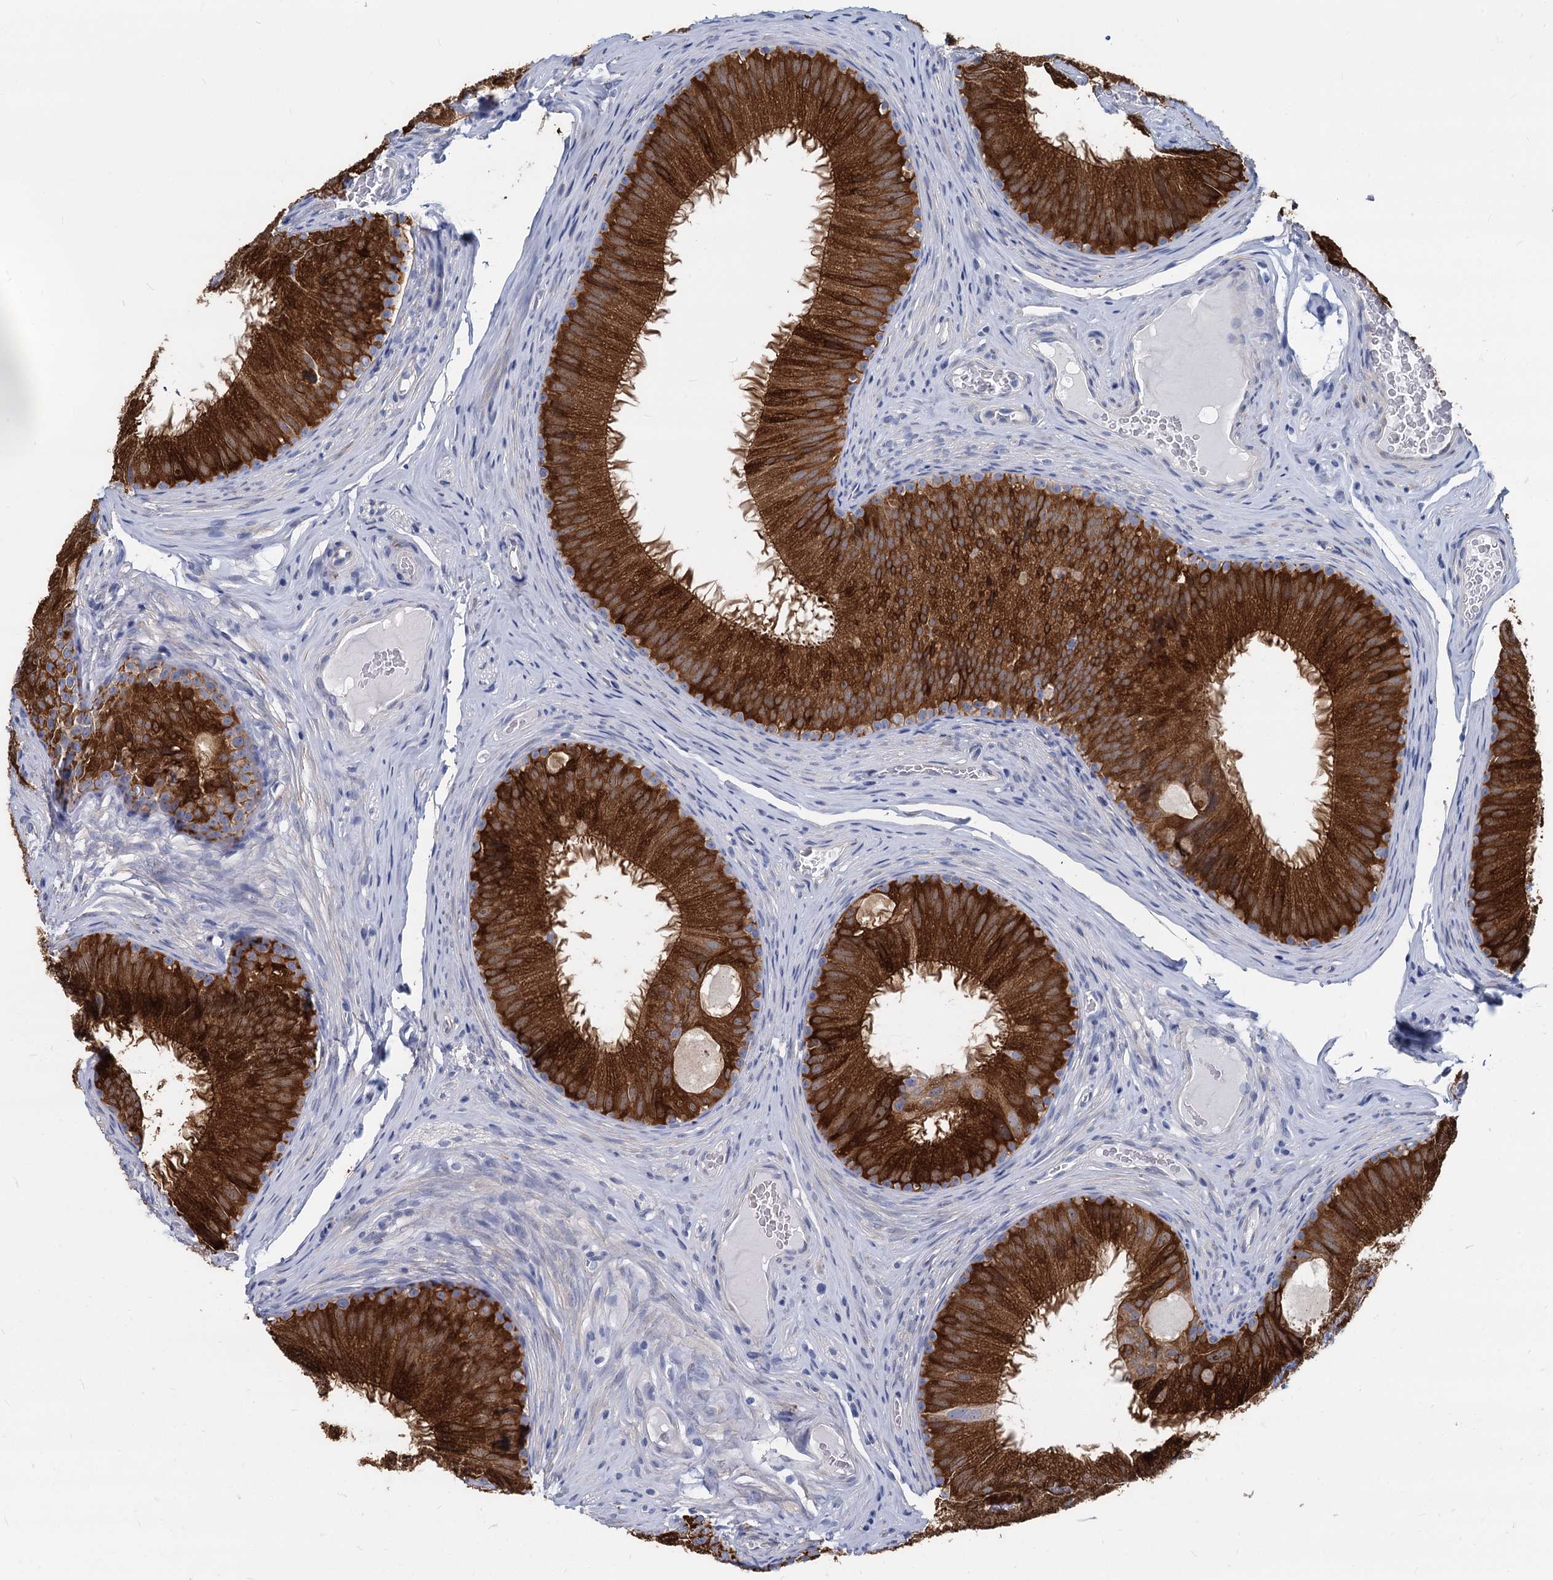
{"staining": {"intensity": "strong", "quantity": "25%-75%", "location": "cytoplasmic/membranous"}, "tissue": "epididymis", "cell_type": "Glandular cells", "image_type": "normal", "snomed": [{"axis": "morphology", "description": "Normal tissue, NOS"}, {"axis": "topography", "description": "Epididymis"}], "caption": "A high-resolution histopathology image shows immunohistochemistry staining of normal epididymis, which reveals strong cytoplasmic/membranous positivity in about 25%-75% of glandular cells.", "gene": "GSTM3", "patient": {"sex": "male", "age": 34}}